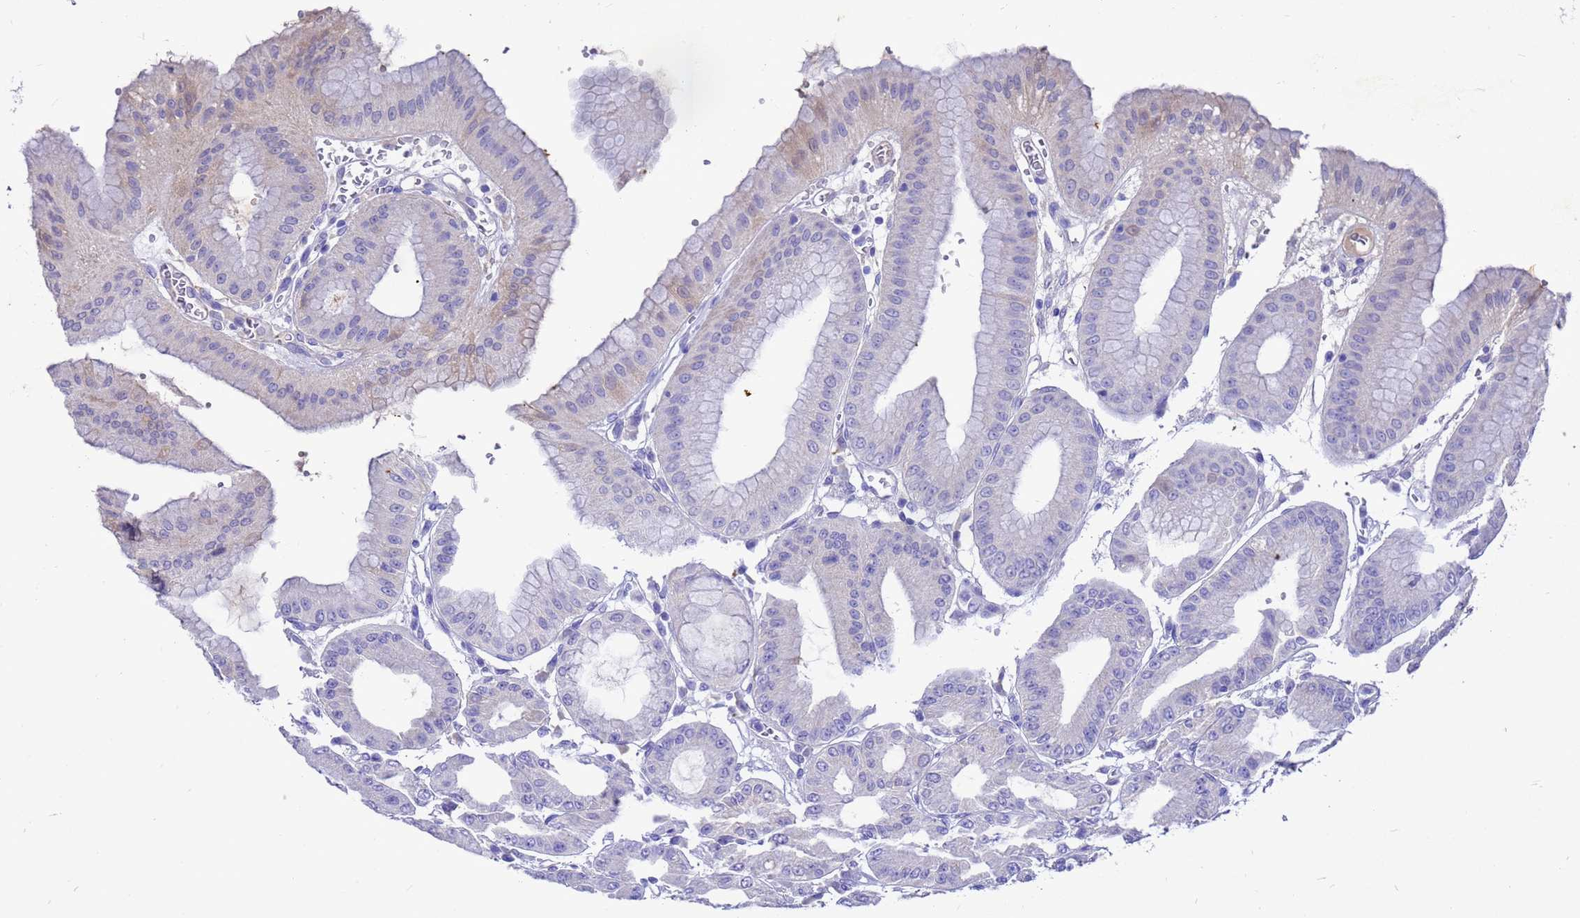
{"staining": {"intensity": "weak", "quantity": "<25%", "location": "cytoplasmic/membranous"}, "tissue": "stomach", "cell_type": "Glandular cells", "image_type": "normal", "snomed": [{"axis": "morphology", "description": "Normal tissue, NOS"}, {"axis": "topography", "description": "Stomach, lower"}], "caption": "IHC of unremarkable stomach exhibits no staining in glandular cells. (DAB (3,3'-diaminobenzidine) immunohistochemistry (IHC) with hematoxylin counter stain).", "gene": "MS4A13", "patient": {"sex": "male", "age": 71}}